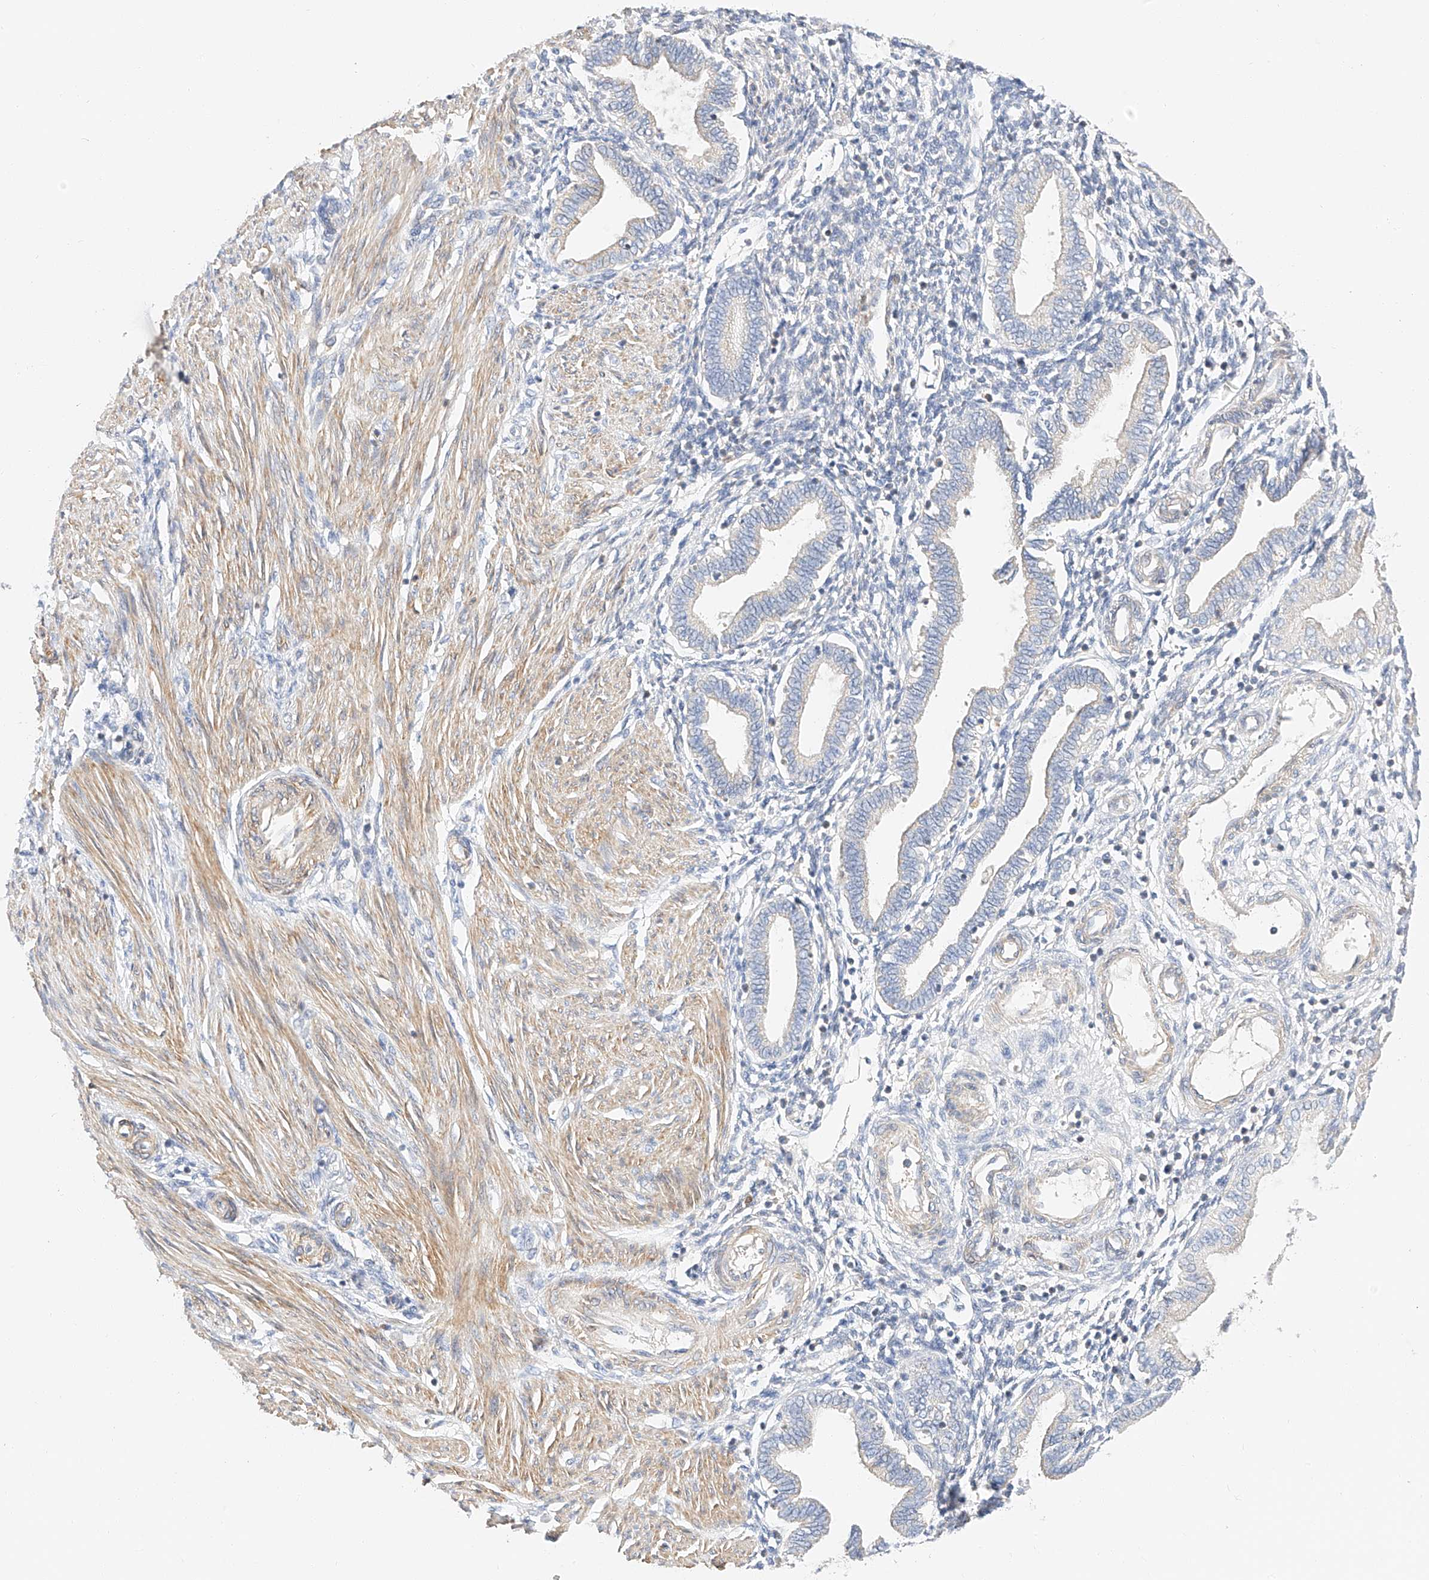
{"staining": {"intensity": "negative", "quantity": "none", "location": "none"}, "tissue": "endometrium", "cell_type": "Cells in endometrial stroma", "image_type": "normal", "snomed": [{"axis": "morphology", "description": "Normal tissue, NOS"}, {"axis": "topography", "description": "Endometrium"}], "caption": "Cells in endometrial stroma show no significant positivity in normal endometrium. (Stains: DAB IHC with hematoxylin counter stain, Microscopy: brightfield microscopy at high magnification).", "gene": "C6orf118", "patient": {"sex": "female", "age": 53}}